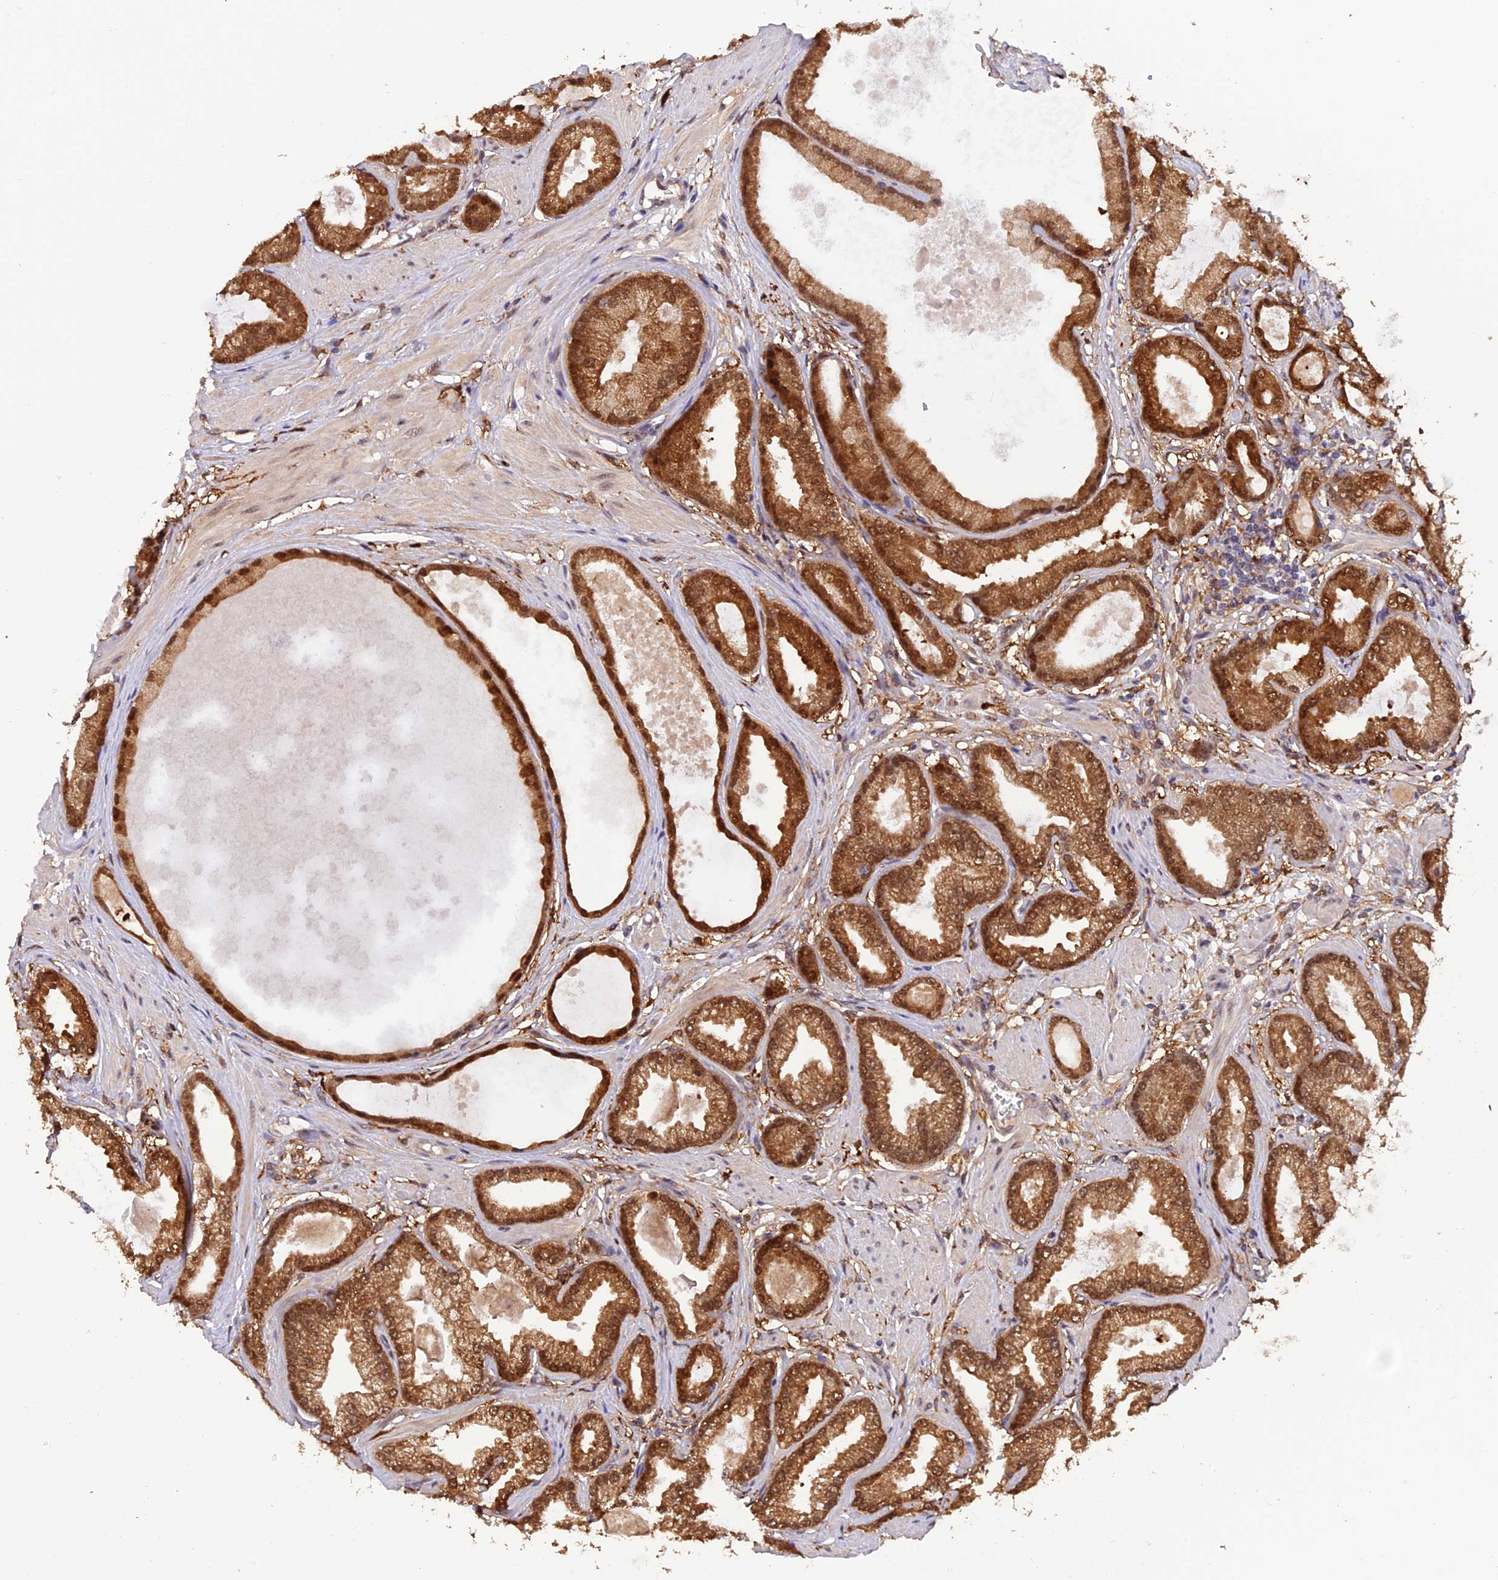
{"staining": {"intensity": "strong", "quantity": ">75%", "location": "cytoplasmic/membranous,nuclear"}, "tissue": "prostate cancer", "cell_type": "Tumor cells", "image_type": "cancer", "snomed": [{"axis": "morphology", "description": "Adenocarcinoma, Low grade"}, {"axis": "topography", "description": "Prostate"}], "caption": "A high-resolution photomicrograph shows immunohistochemistry staining of low-grade adenocarcinoma (prostate), which exhibits strong cytoplasmic/membranous and nuclear positivity in approximately >75% of tumor cells. The protein of interest is shown in brown color, while the nuclei are stained blue.", "gene": "MNS1", "patient": {"sex": "male", "age": 64}}